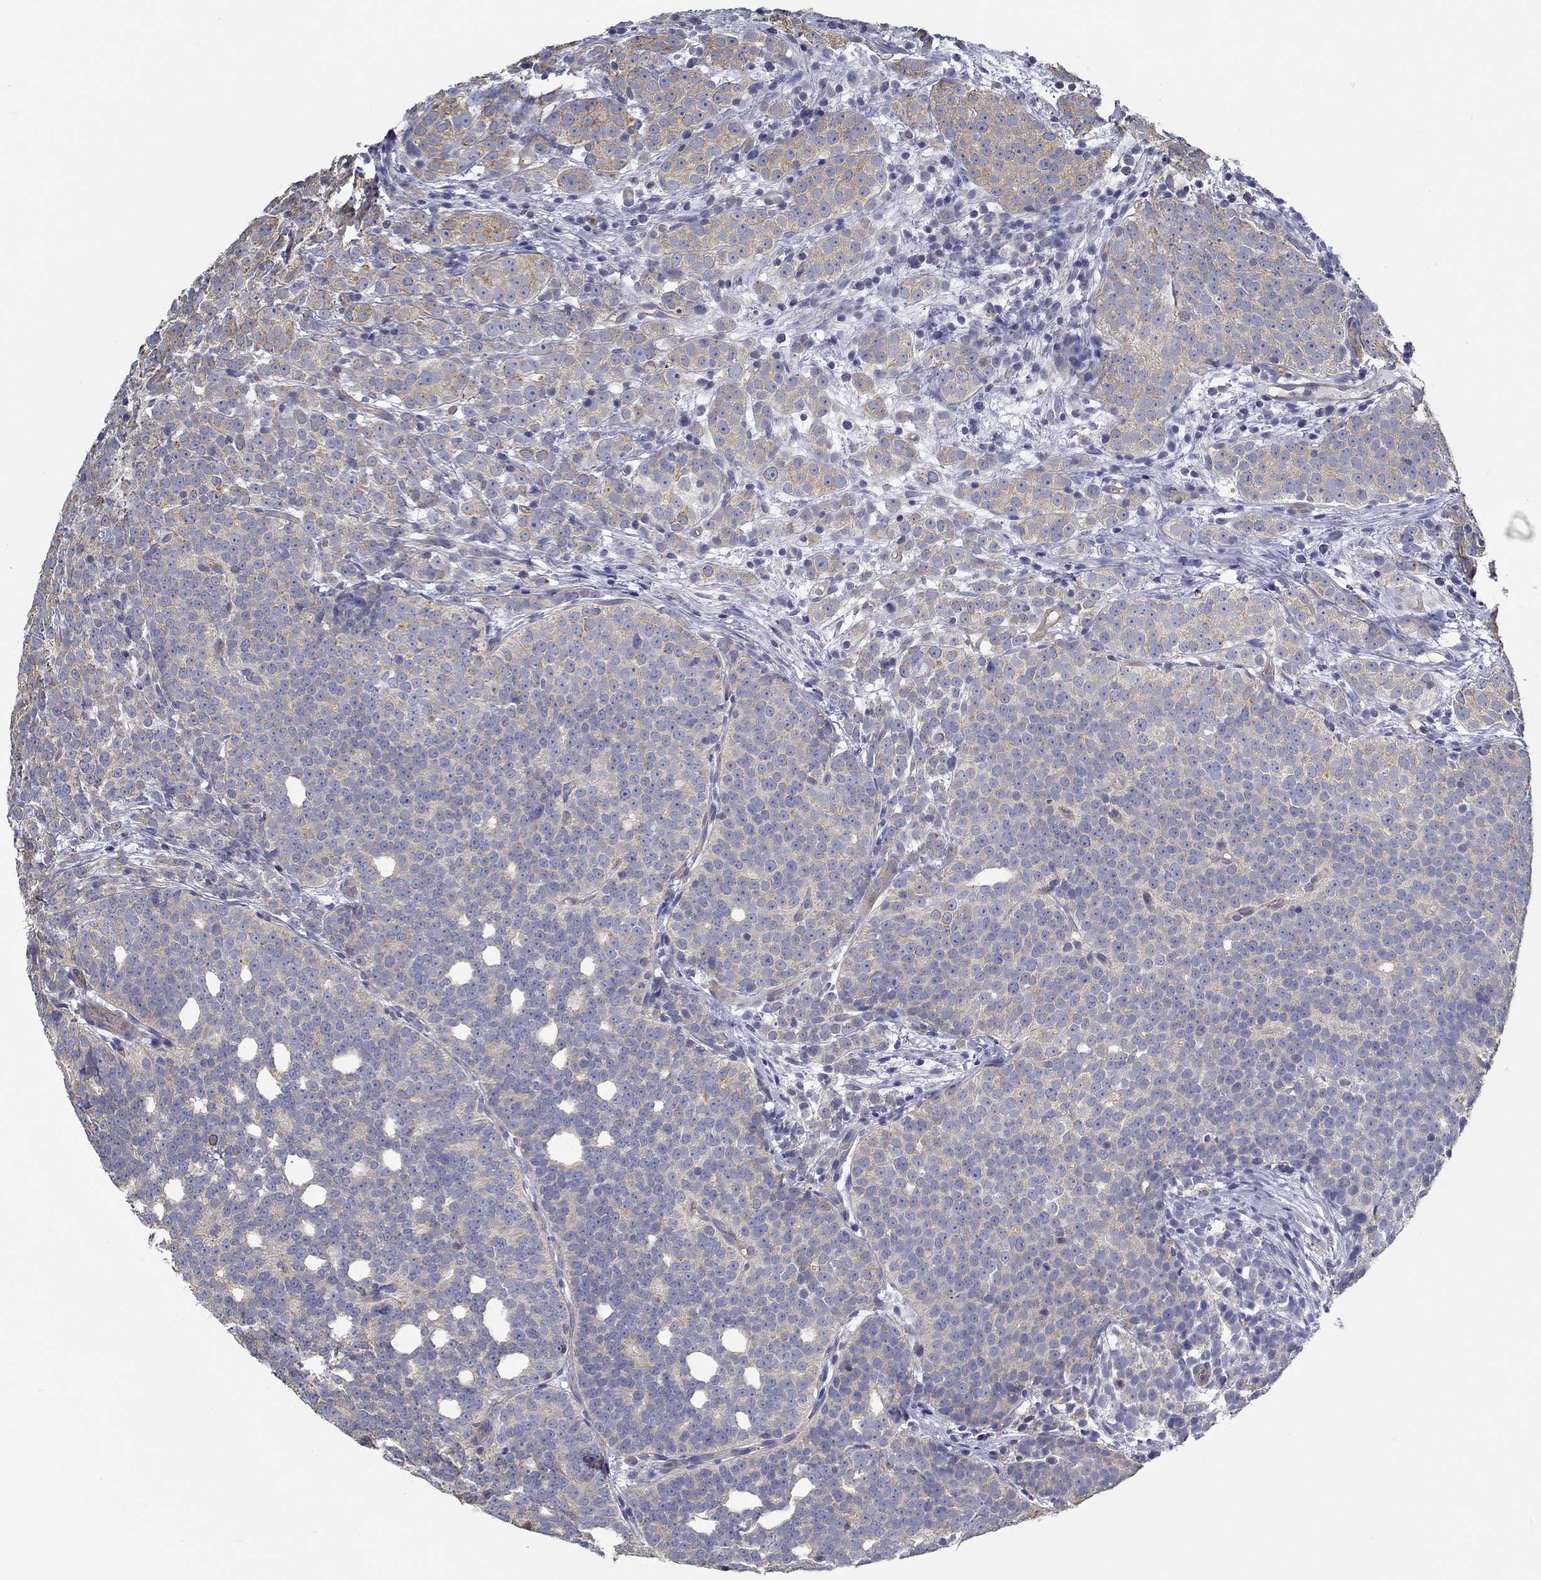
{"staining": {"intensity": "weak", "quantity": "25%-75%", "location": "cytoplasmic/membranous"}, "tissue": "prostate cancer", "cell_type": "Tumor cells", "image_type": "cancer", "snomed": [{"axis": "morphology", "description": "Adenocarcinoma, High grade"}, {"axis": "topography", "description": "Prostate"}], "caption": "Immunohistochemistry (IHC) of prostate cancer demonstrates low levels of weak cytoplasmic/membranous staining in approximately 25%-75% of tumor cells.", "gene": "BBOF1", "patient": {"sex": "male", "age": 53}}